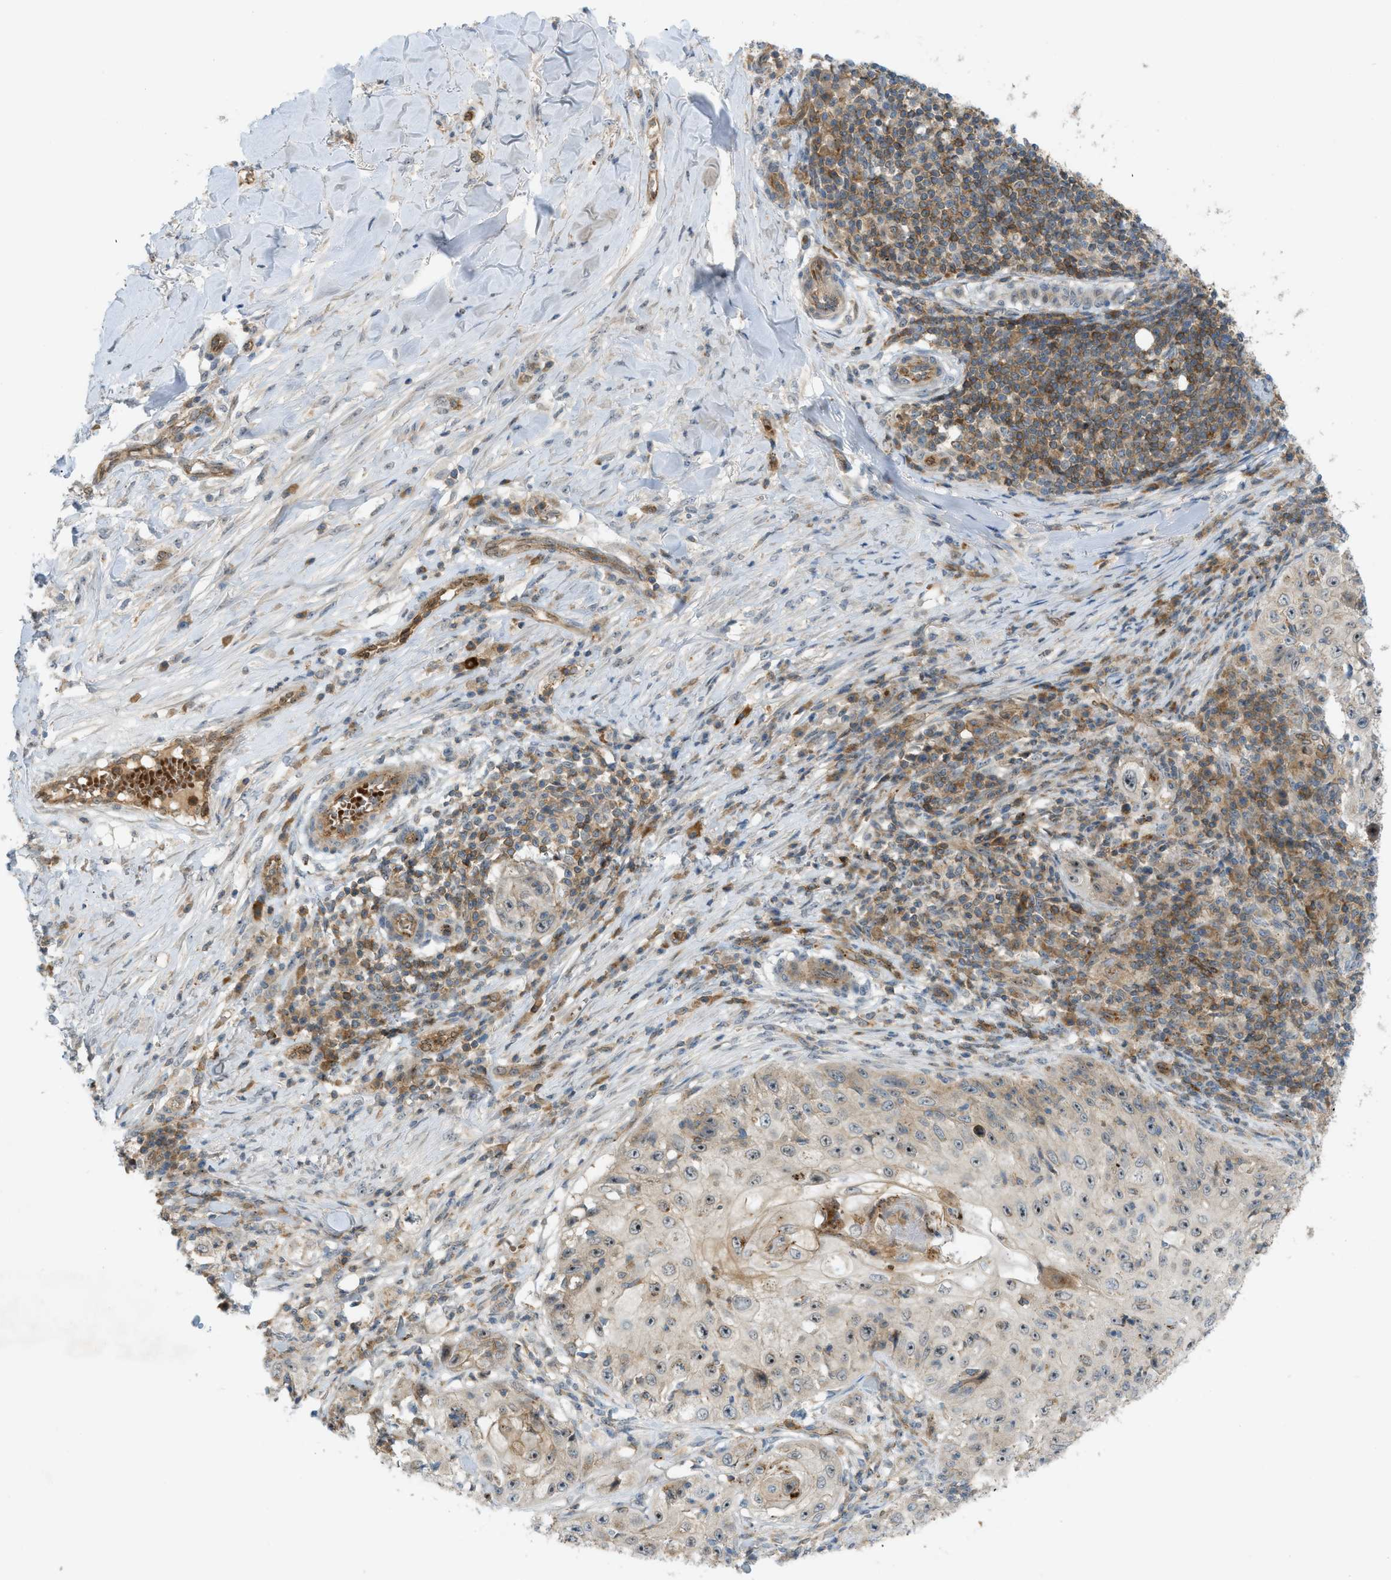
{"staining": {"intensity": "weak", "quantity": ">75%", "location": "cytoplasmic/membranous"}, "tissue": "skin cancer", "cell_type": "Tumor cells", "image_type": "cancer", "snomed": [{"axis": "morphology", "description": "Squamous cell carcinoma, NOS"}, {"axis": "topography", "description": "Skin"}], "caption": "A histopathology image showing weak cytoplasmic/membranous positivity in approximately >75% of tumor cells in skin cancer (squamous cell carcinoma), as visualized by brown immunohistochemical staining.", "gene": "GRK6", "patient": {"sex": "male", "age": 86}}